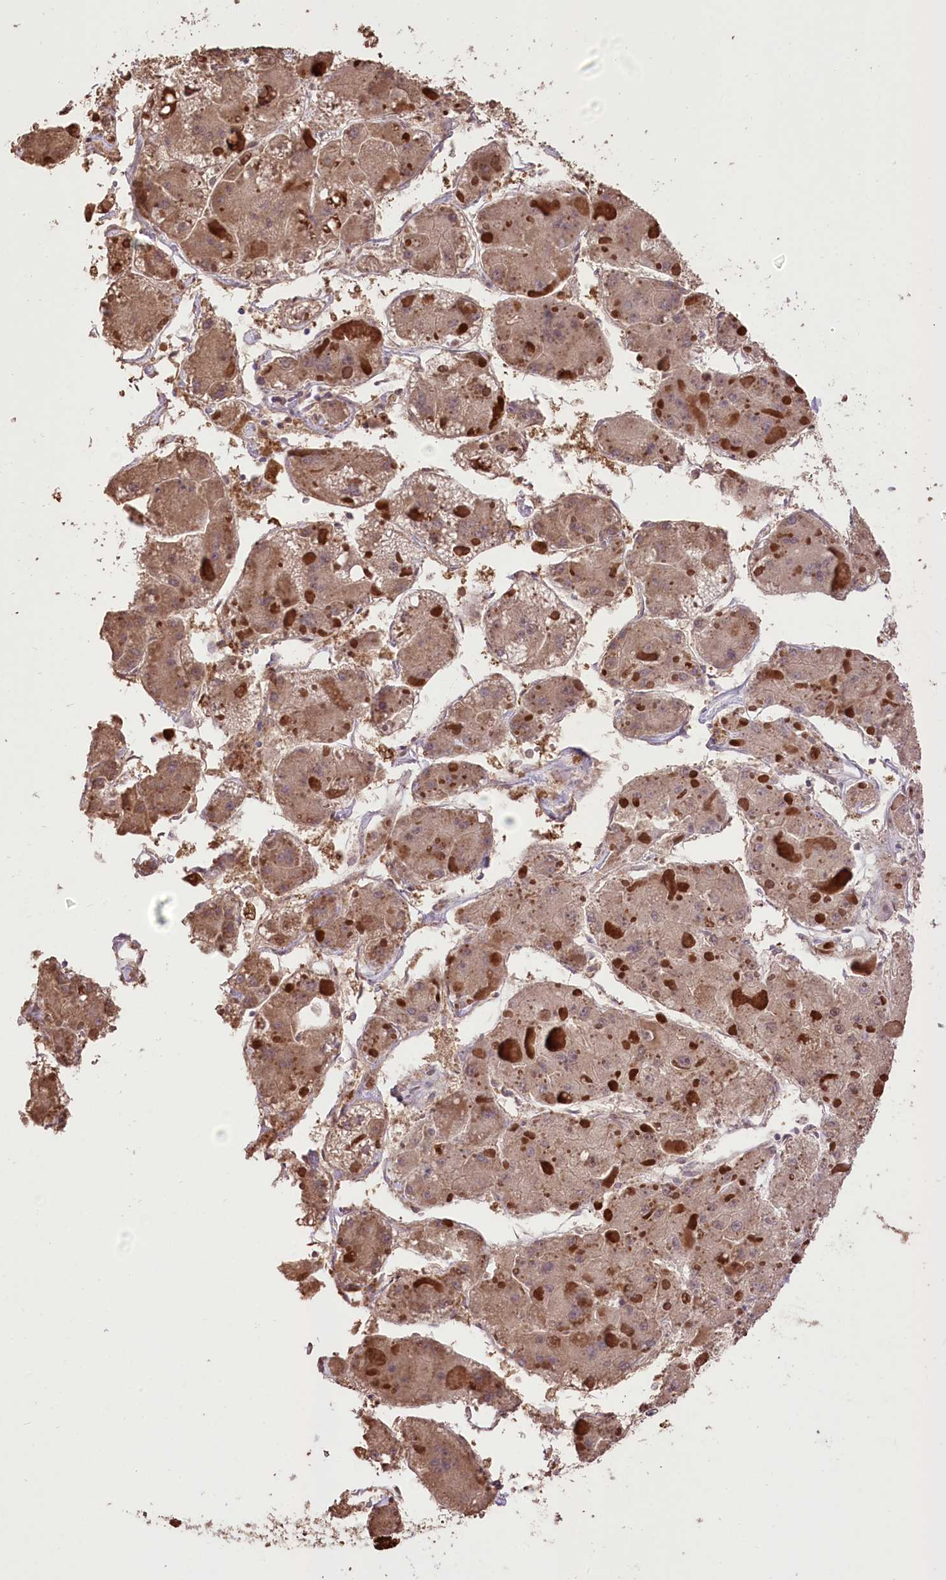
{"staining": {"intensity": "weak", "quantity": ">75%", "location": "cytoplasmic/membranous"}, "tissue": "liver cancer", "cell_type": "Tumor cells", "image_type": "cancer", "snomed": [{"axis": "morphology", "description": "Carcinoma, Hepatocellular, NOS"}, {"axis": "topography", "description": "Liver"}], "caption": "Immunohistochemistry staining of liver hepatocellular carcinoma, which reveals low levels of weak cytoplasmic/membranous staining in about >75% of tumor cells indicating weak cytoplasmic/membranous protein positivity. The staining was performed using DAB (brown) for protein detection and nuclei were counterstained in hematoxylin (blue).", "gene": "R3HDM2", "patient": {"sex": "female", "age": 73}}